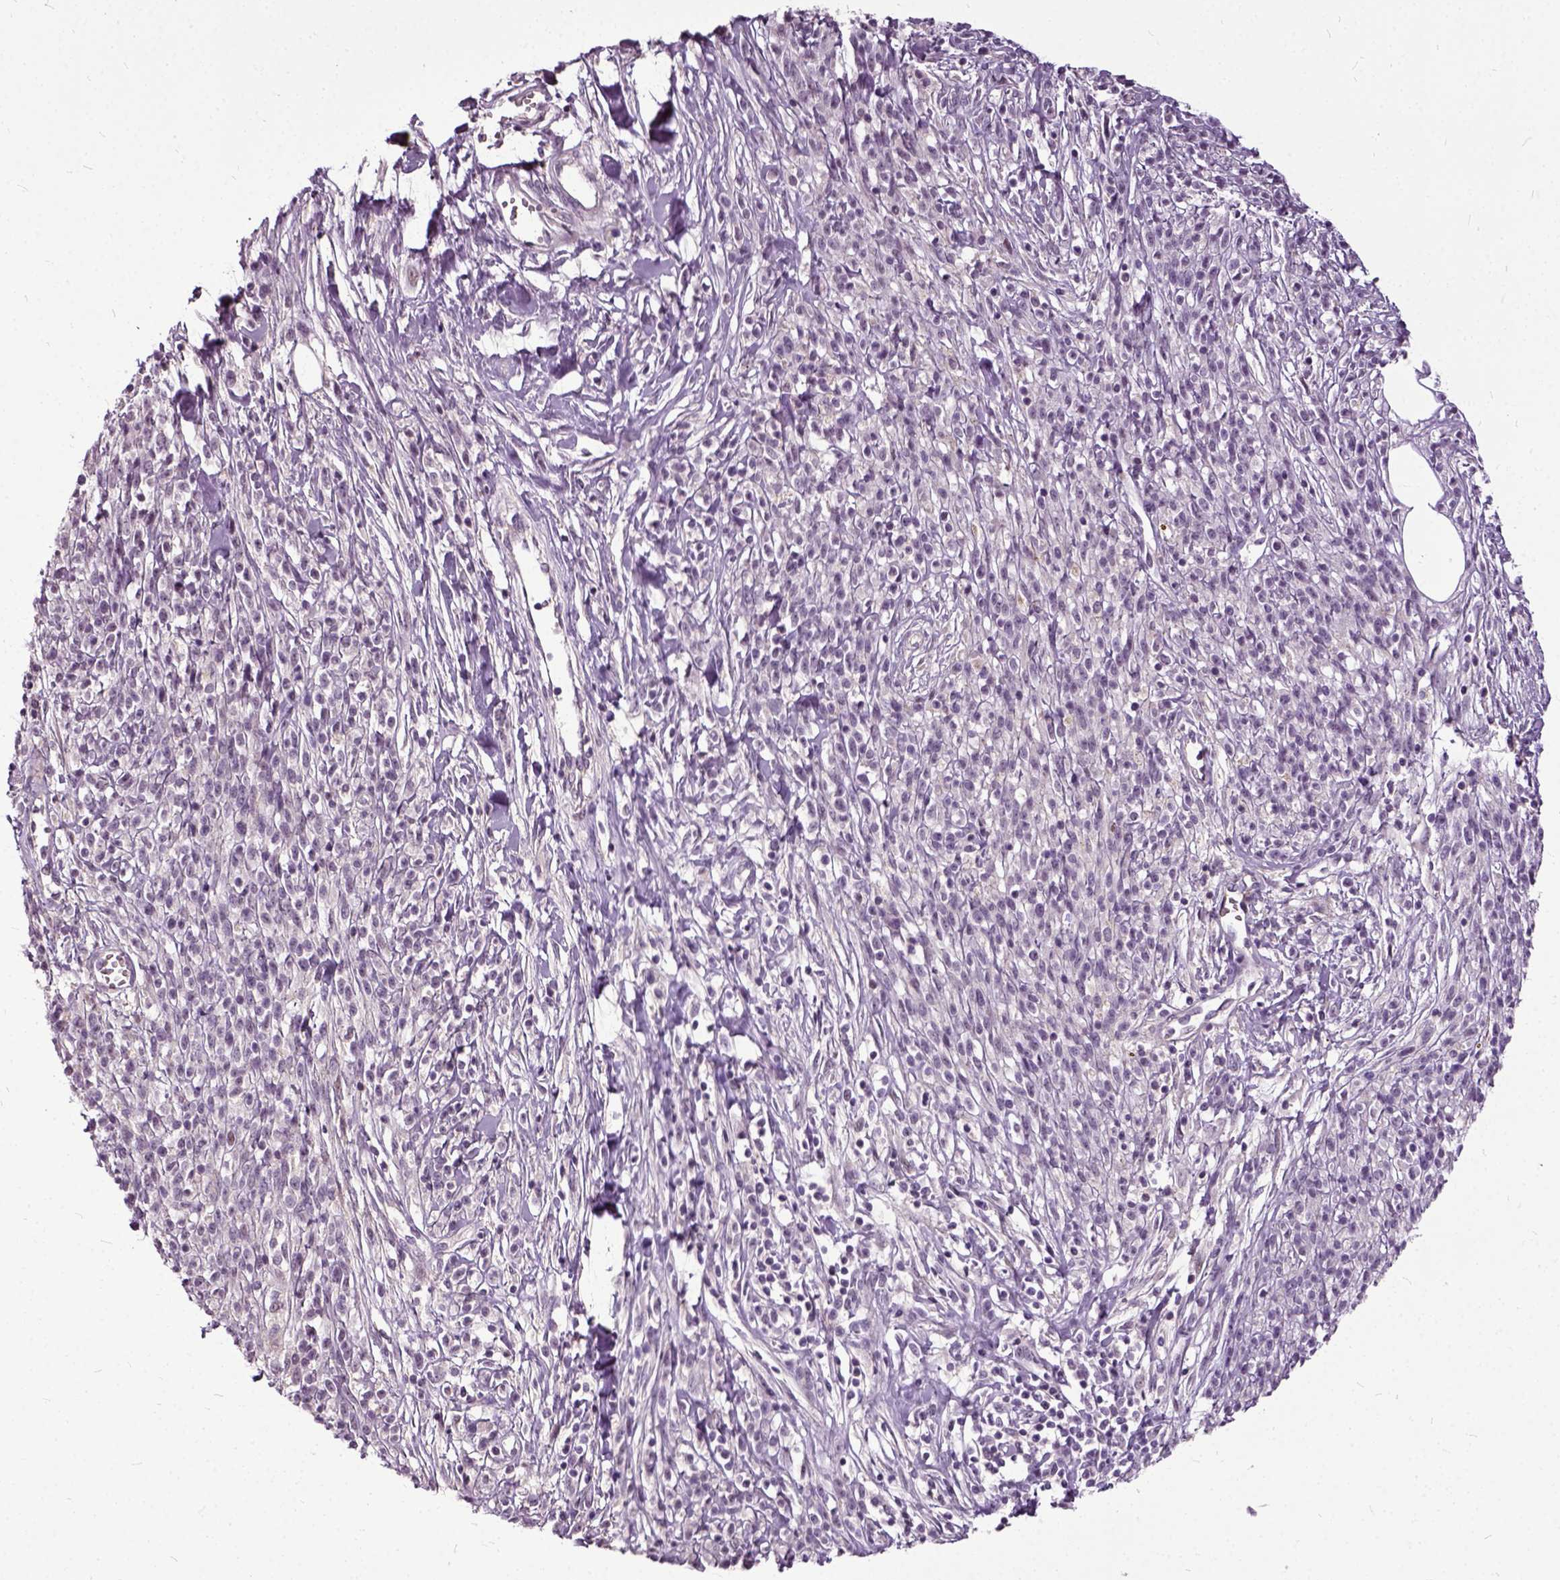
{"staining": {"intensity": "negative", "quantity": "none", "location": "none"}, "tissue": "melanoma", "cell_type": "Tumor cells", "image_type": "cancer", "snomed": [{"axis": "morphology", "description": "Malignant melanoma, NOS"}, {"axis": "topography", "description": "Skin"}, {"axis": "topography", "description": "Skin of trunk"}], "caption": "DAB immunohistochemical staining of human malignant melanoma demonstrates no significant expression in tumor cells. The staining is performed using DAB brown chromogen with nuclei counter-stained in using hematoxylin.", "gene": "ILRUN", "patient": {"sex": "male", "age": 74}}